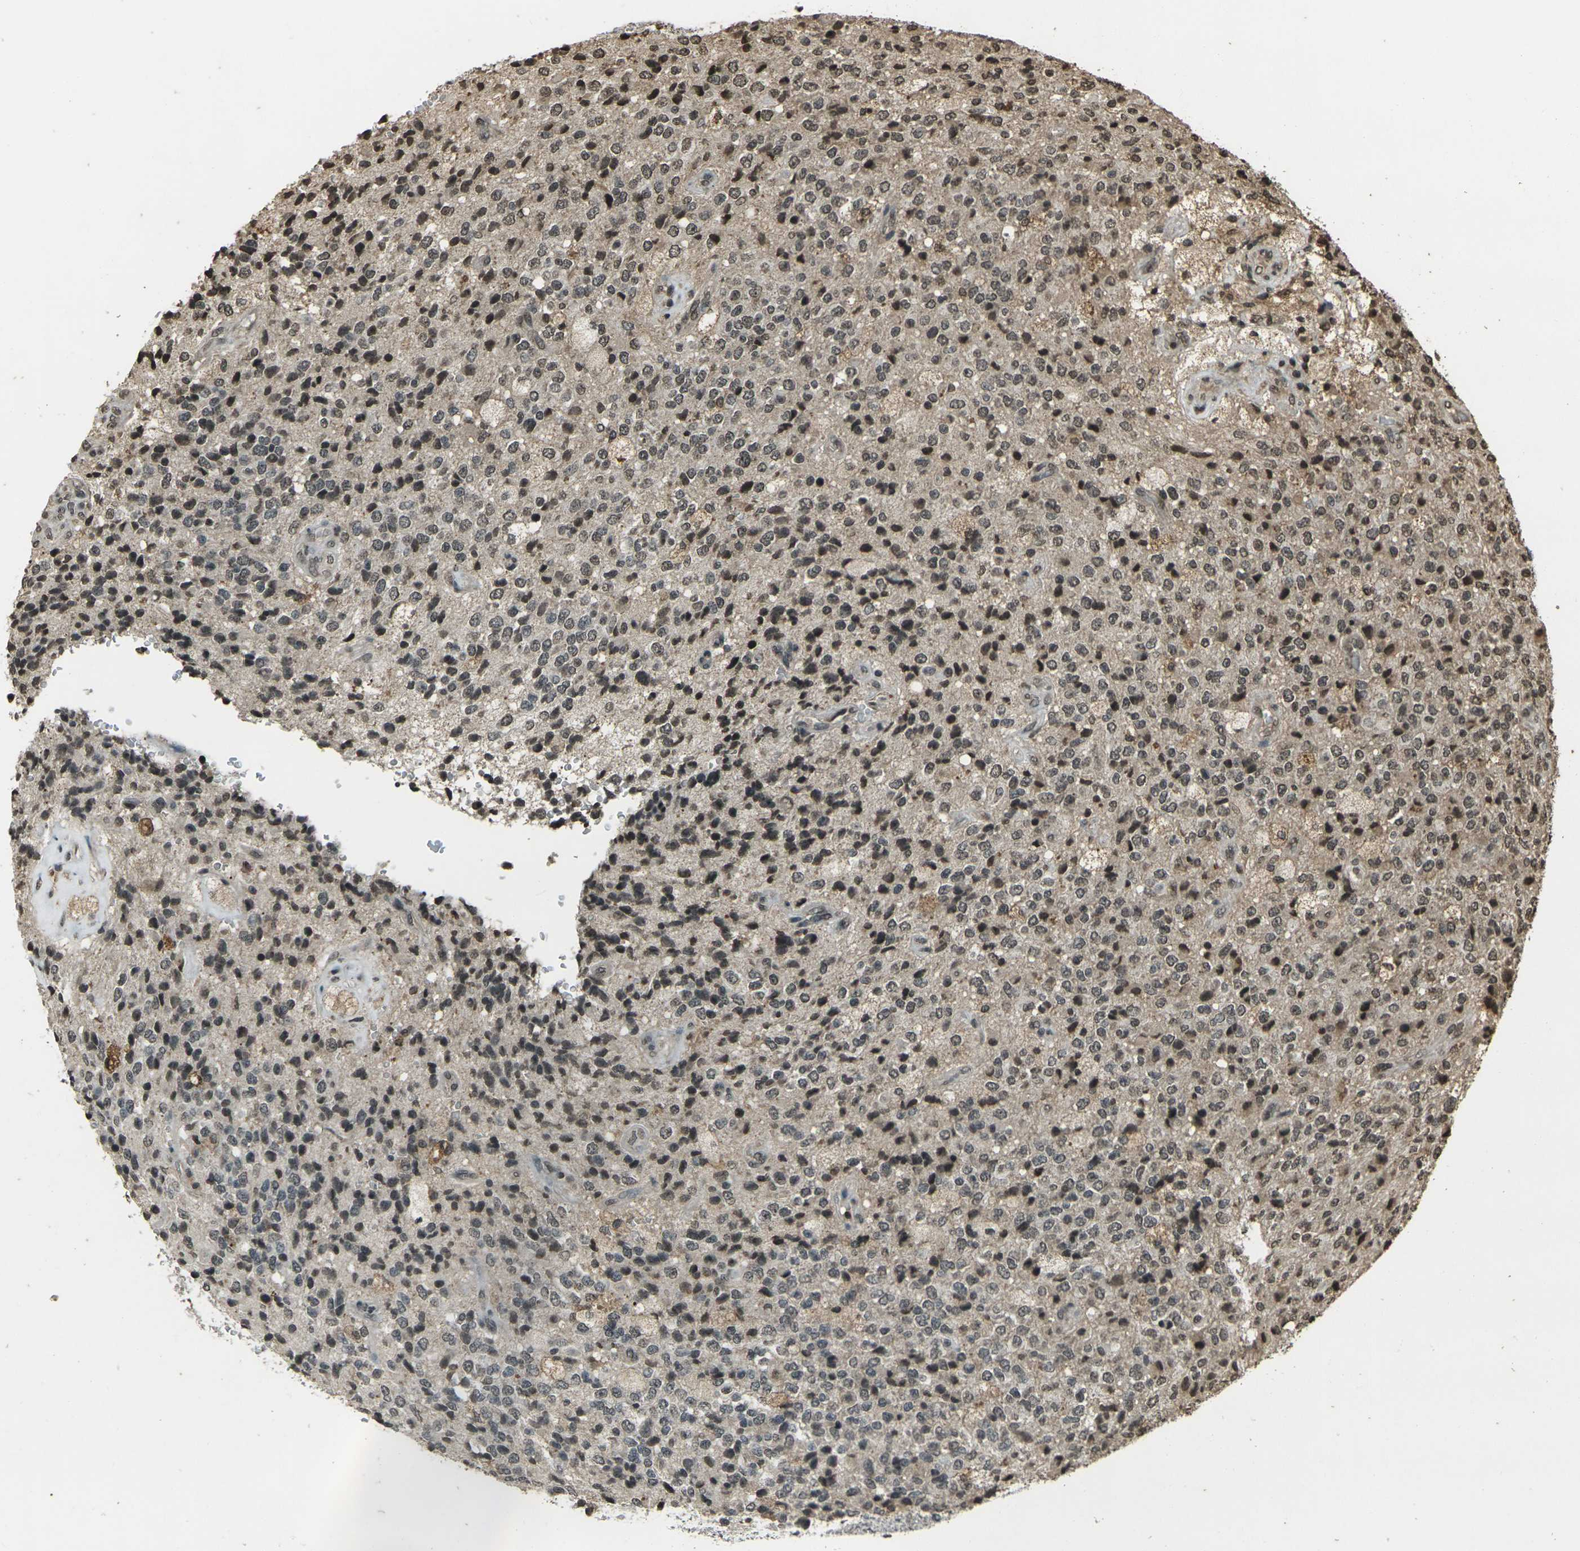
{"staining": {"intensity": "strong", "quantity": "<25%", "location": "nuclear"}, "tissue": "glioma", "cell_type": "Tumor cells", "image_type": "cancer", "snomed": [{"axis": "morphology", "description": "Glioma, malignant, High grade"}, {"axis": "topography", "description": "pancreas cauda"}], "caption": "A high-resolution photomicrograph shows immunohistochemistry (IHC) staining of glioma, which displays strong nuclear positivity in approximately <25% of tumor cells. Using DAB (brown) and hematoxylin (blue) stains, captured at high magnification using brightfield microscopy.", "gene": "PRPF8", "patient": {"sex": "male", "age": 60}}